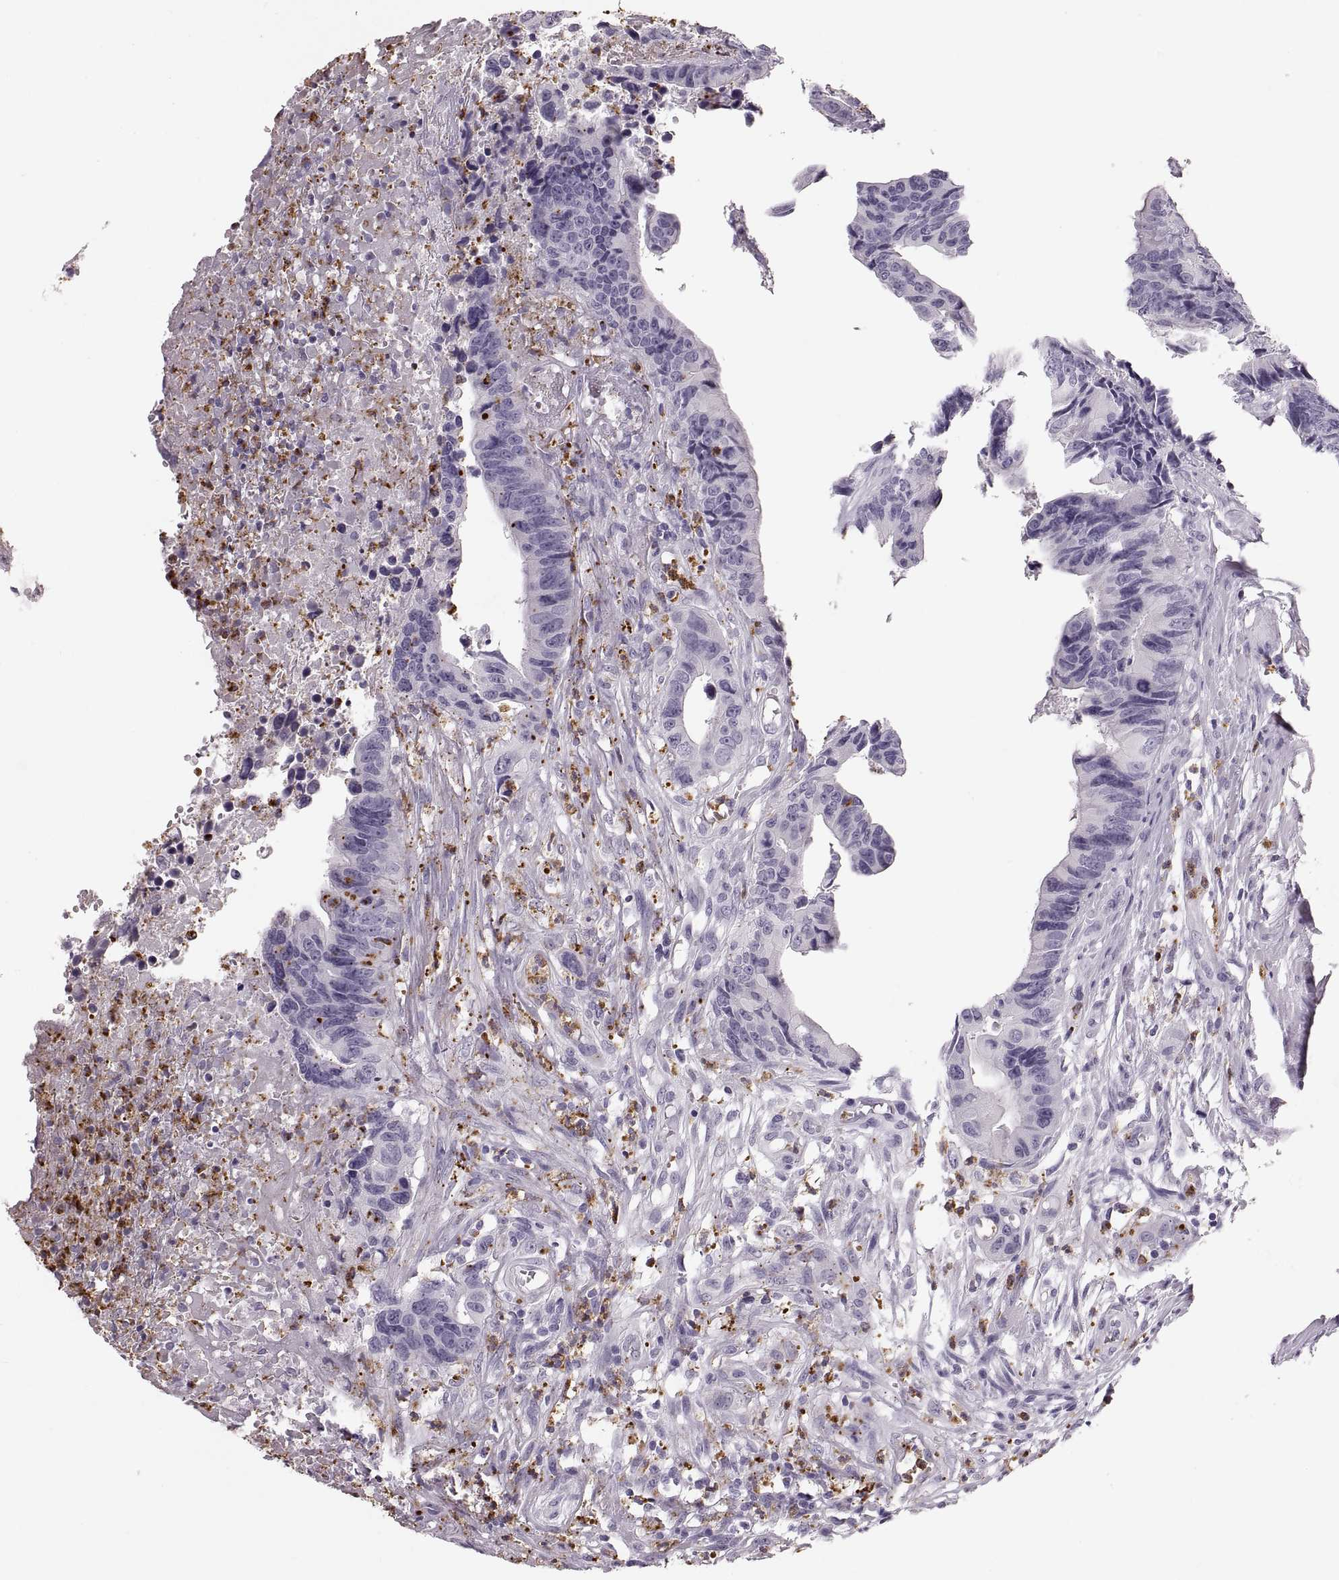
{"staining": {"intensity": "negative", "quantity": "none", "location": "none"}, "tissue": "colorectal cancer", "cell_type": "Tumor cells", "image_type": "cancer", "snomed": [{"axis": "morphology", "description": "Adenocarcinoma, NOS"}, {"axis": "topography", "description": "Colon"}], "caption": "IHC image of neoplastic tissue: human adenocarcinoma (colorectal) stained with DAB reveals no significant protein expression in tumor cells.", "gene": "MILR1", "patient": {"sex": "female", "age": 87}}